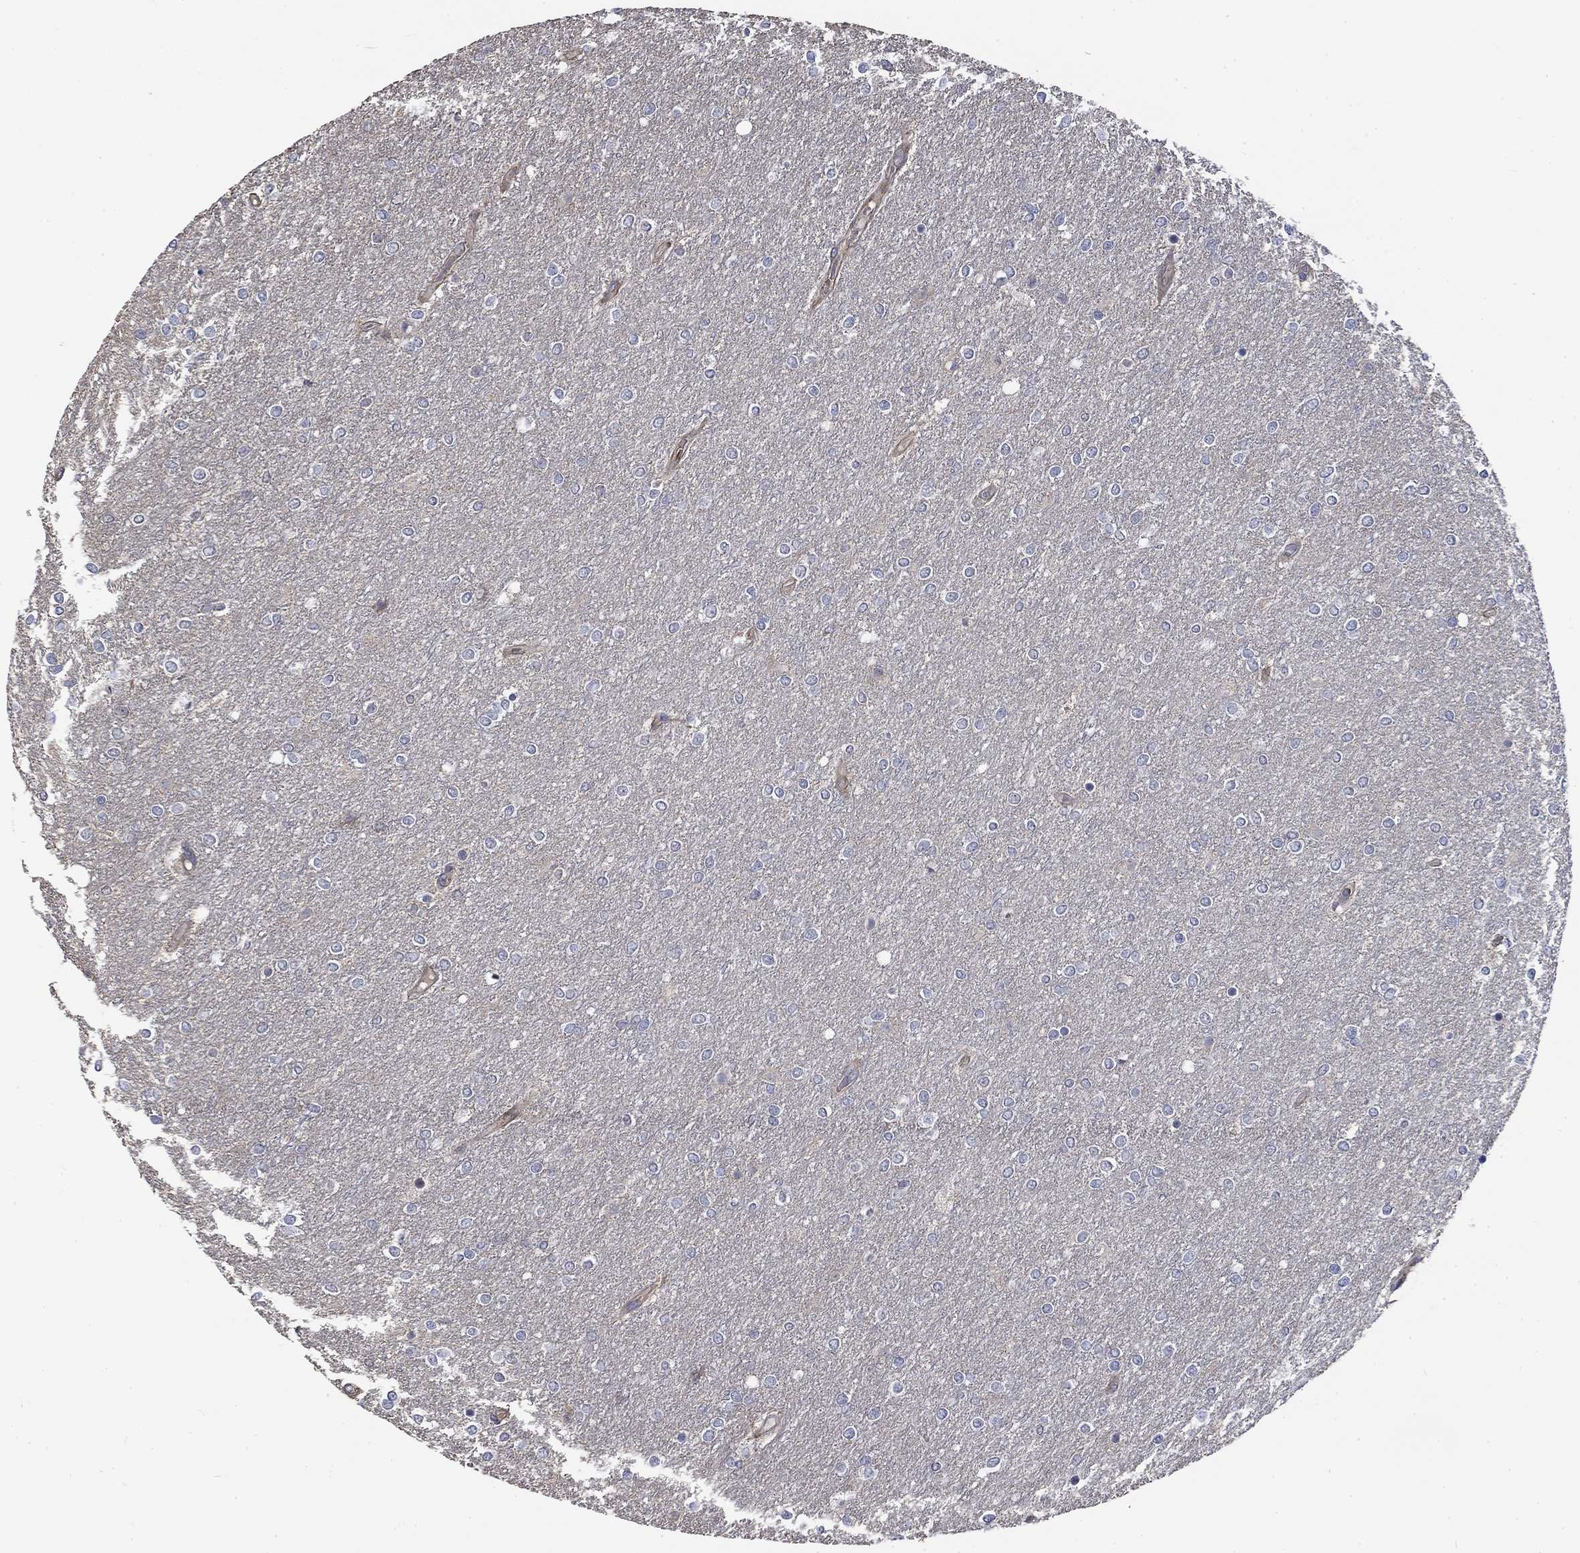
{"staining": {"intensity": "negative", "quantity": "none", "location": "none"}, "tissue": "glioma", "cell_type": "Tumor cells", "image_type": "cancer", "snomed": [{"axis": "morphology", "description": "Glioma, malignant, High grade"}, {"axis": "topography", "description": "Brain"}], "caption": "IHC micrograph of neoplastic tissue: human high-grade glioma (malignant) stained with DAB demonstrates no significant protein staining in tumor cells.", "gene": "VCAN", "patient": {"sex": "female", "age": 61}}